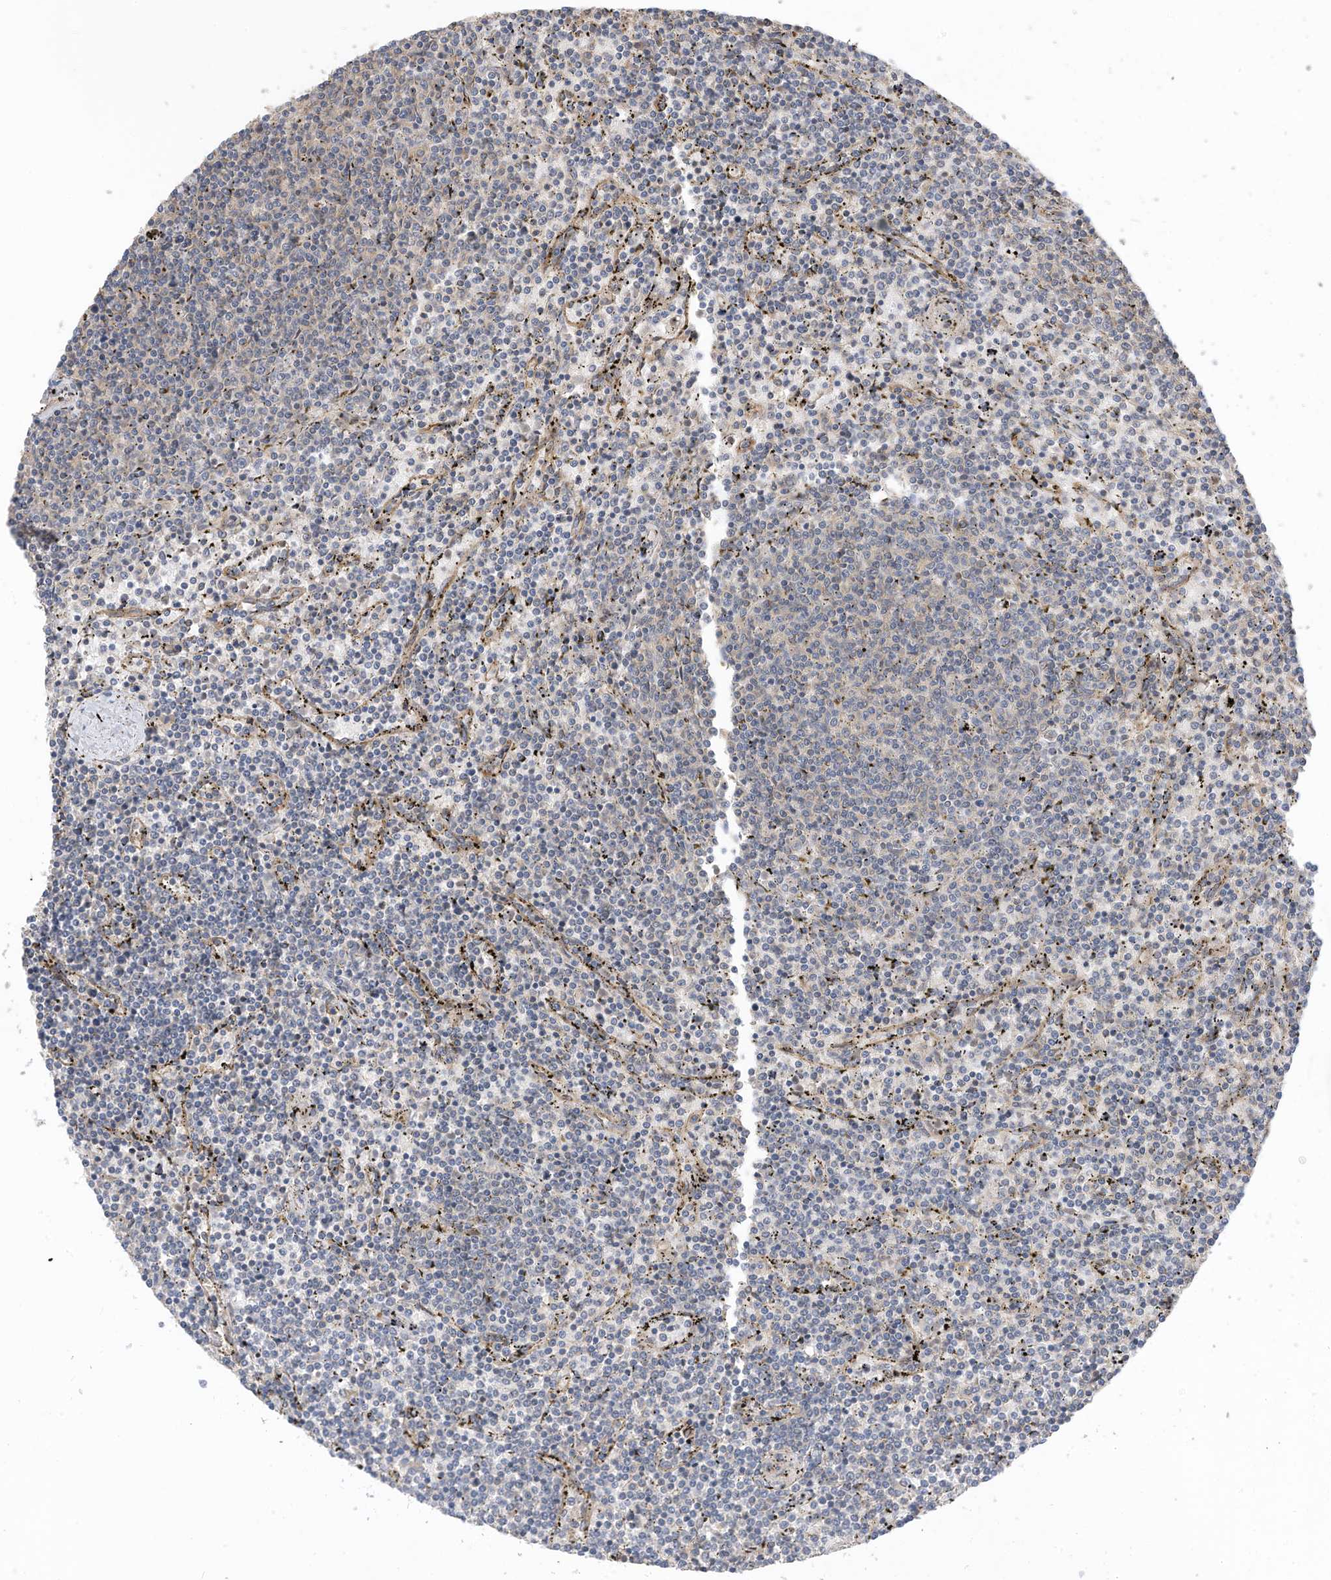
{"staining": {"intensity": "negative", "quantity": "none", "location": "none"}, "tissue": "lymphoma", "cell_type": "Tumor cells", "image_type": "cancer", "snomed": [{"axis": "morphology", "description": "Malignant lymphoma, non-Hodgkin's type, Low grade"}, {"axis": "topography", "description": "Spleen"}], "caption": "Immunohistochemistry (IHC) of lymphoma shows no expression in tumor cells.", "gene": "REC8", "patient": {"sex": "female", "age": 50}}